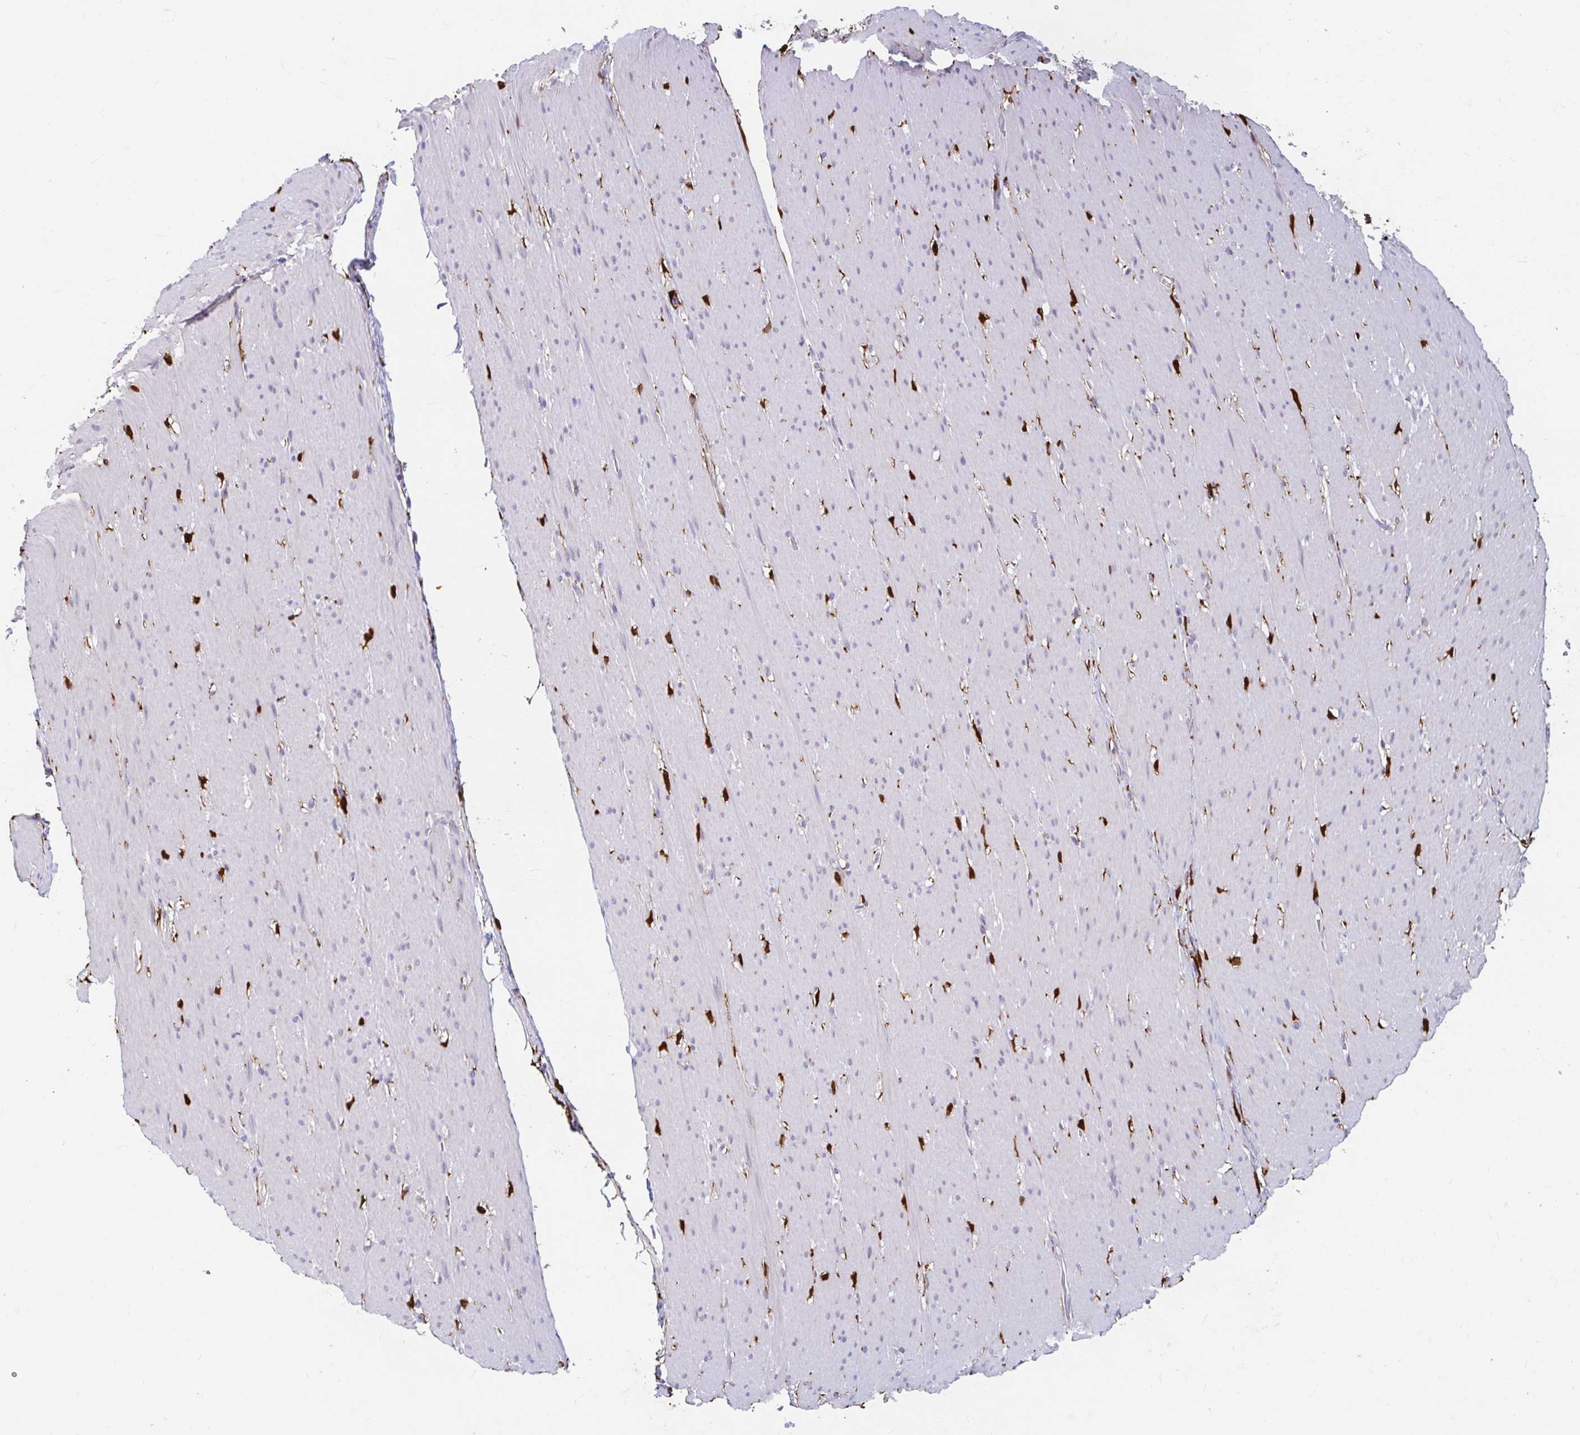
{"staining": {"intensity": "negative", "quantity": "none", "location": "none"}, "tissue": "smooth muscle", "cell_type": "Smooth muscle cells", "image_type": "normal", "snomed": [{"axis": "morphology", "description": "Normal tissue, NOS"}, {"axis": "topography", "description": "Smooth muscle"}, {"axis": "topography", "description": "Rectum"}], "caption": "The IHC micrograph has no significant positivity in smooth muscle cells of smooth muscle.", "gene": "ADH1A", "patient": {"sex": "male", "age": 53}}